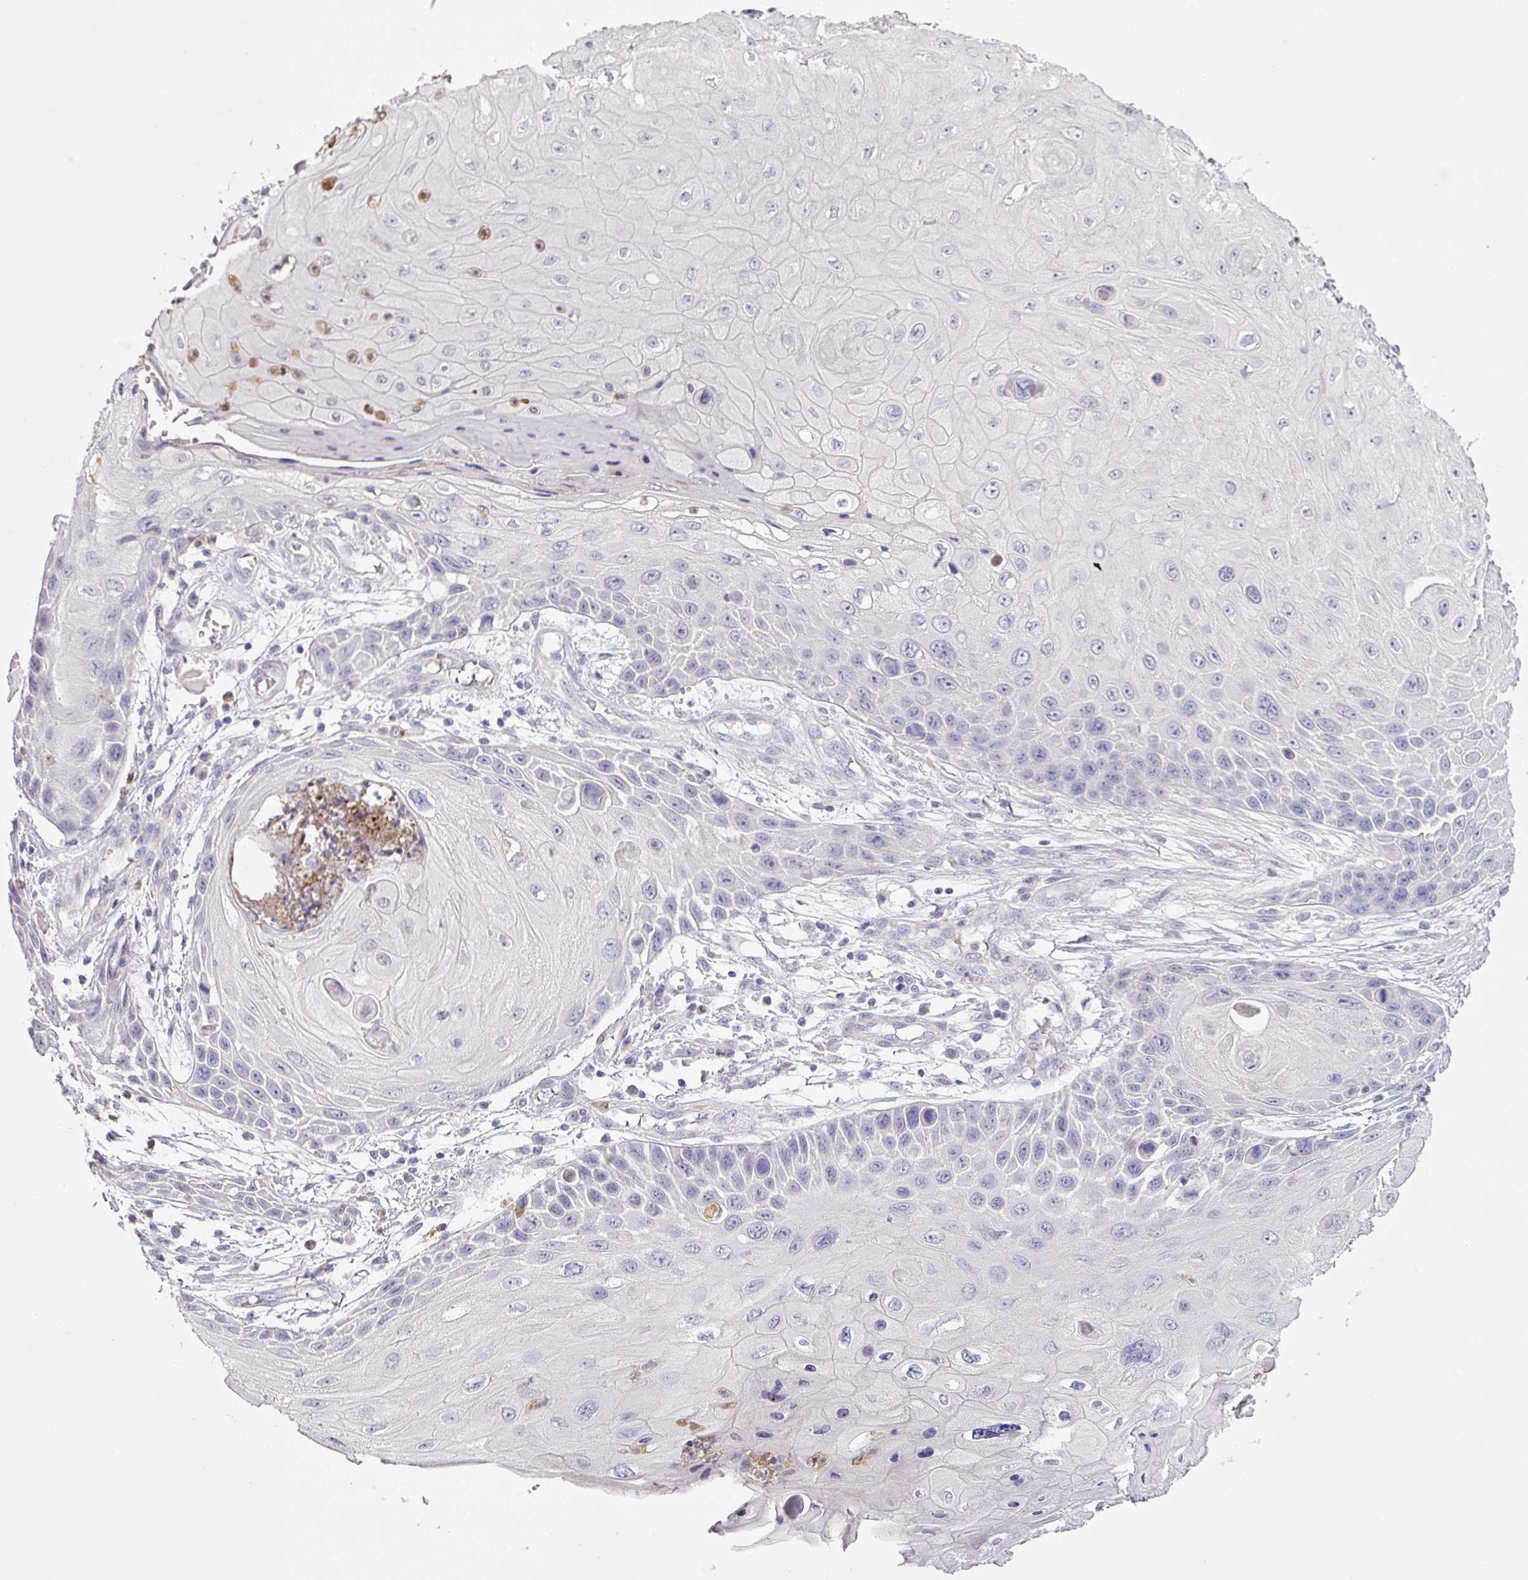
{"staining": {"intensity": "negative", "quantity": "none", "location": "none"}, "tissue": "skin cancer", "cell_type": "Tumor cells", "image_type": "cancer", "snomed": [{"axis": "morphology", "description": "Squamous cell carcinoma, NOS"}, {"axis": "topography", "description": "Skin"}, {"axis": "topography", "description": "Vulva"}], "caption": "Human skin squamous cell carcinoma stained for a protein using immunohistochemistry reveals no expression in tumor cells.", "gene": "MAGEC3", "patient": {"sex": "female", "age": 44}}